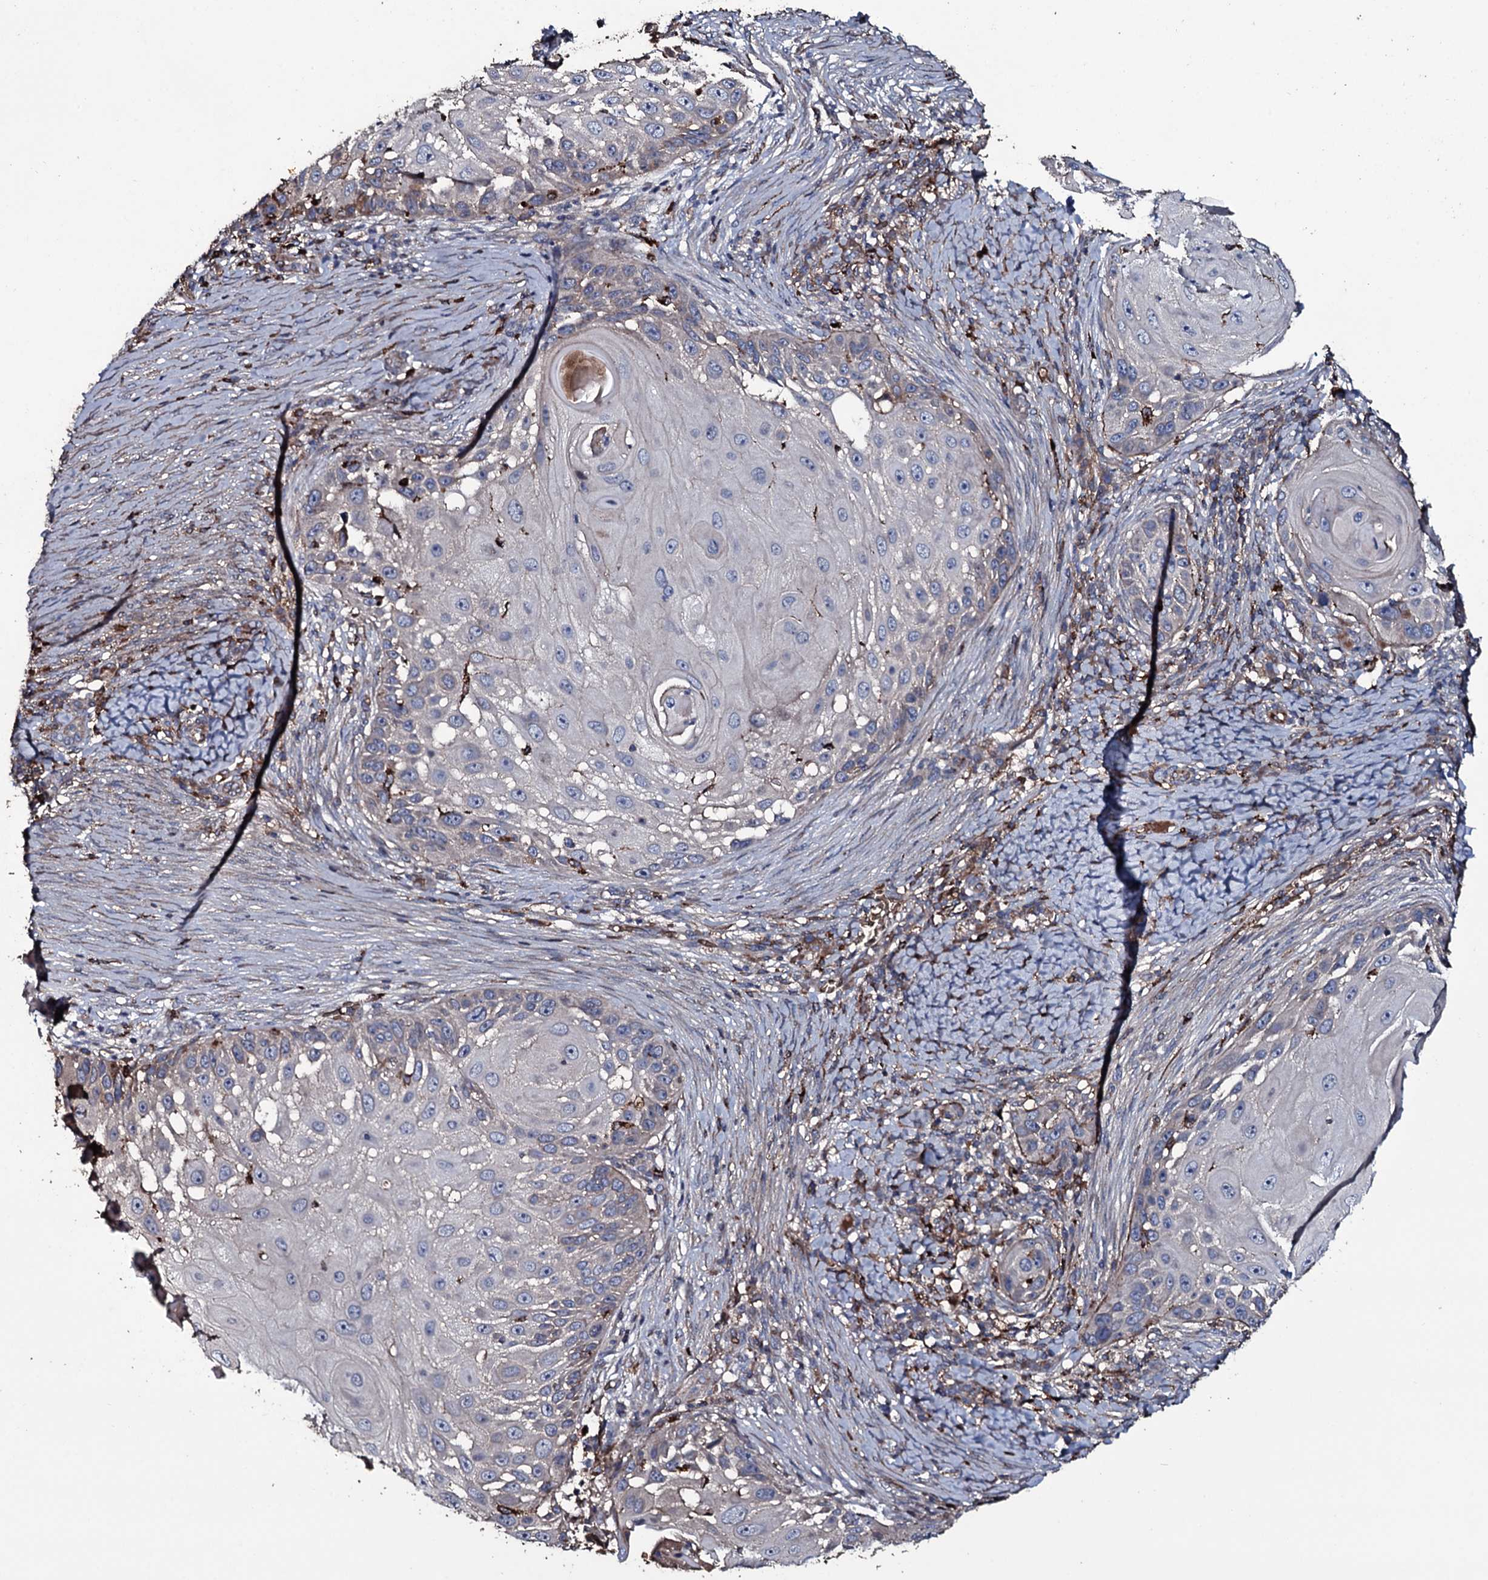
{"staining": {"intensity": "negative", "quantity": "none", "location": "none"}, "tissue": "skin cancer", "cell_type": "Tumor cells", "image_type": "cancer", "snomed": [{"axis": "morphology", "description": "Squamous cell carcinoma, NOS"}, {"axis": "topography", "description": "Skin"}], "caption": "A high-resolution photomicrograph shows IHC staining of skin cancer (squamous cell carcinoma), which shows no significant positivity in tumor cells. Brightfield microscopy of immunohistochemistry stained with DAB (brown) and hematoxylin (blue), captured at high magnification.", "gene": "ZSWIM8", "patient": {"sex": "female", "age": 44}}